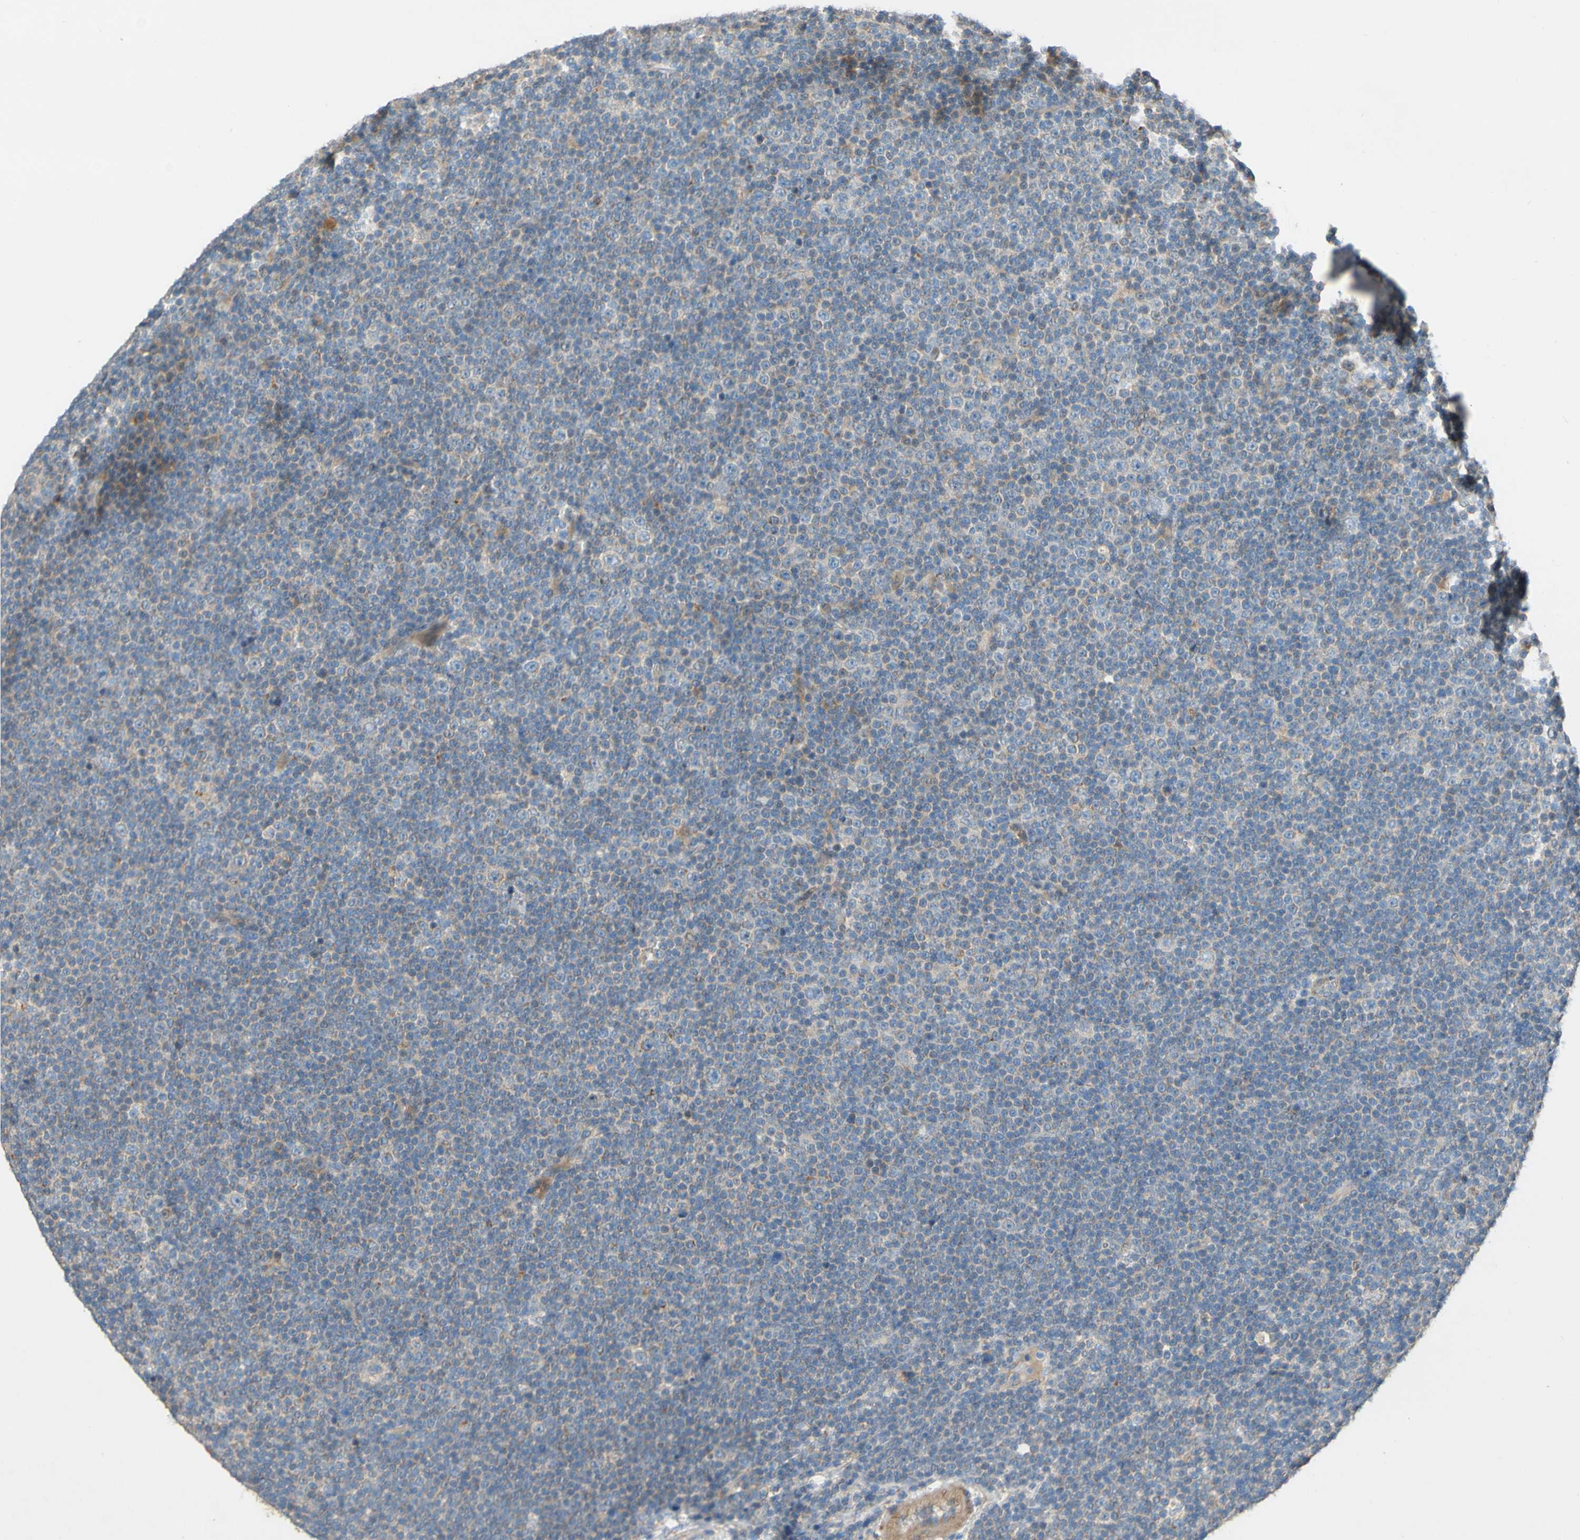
{"staining": {"intensity": "negative", "quantity": "none", "location": "none"}, "tissue": "lymphoma", "cell_type": "Tumor cells", "image_type": "cancer", "snomed": [{"axis": "morphology", "description": "Malignant lymphoma, non-Hodgkin's type, Low grade"}, {"axis": "topography", "description": "Lymph node"}], "caption": "Tumor cells show no significant positivity in malignant lymphoma, non-Hodgkin's type (low-grade).", "gene": "DKK3", "patient": {"sex": "female", "age": 67}}